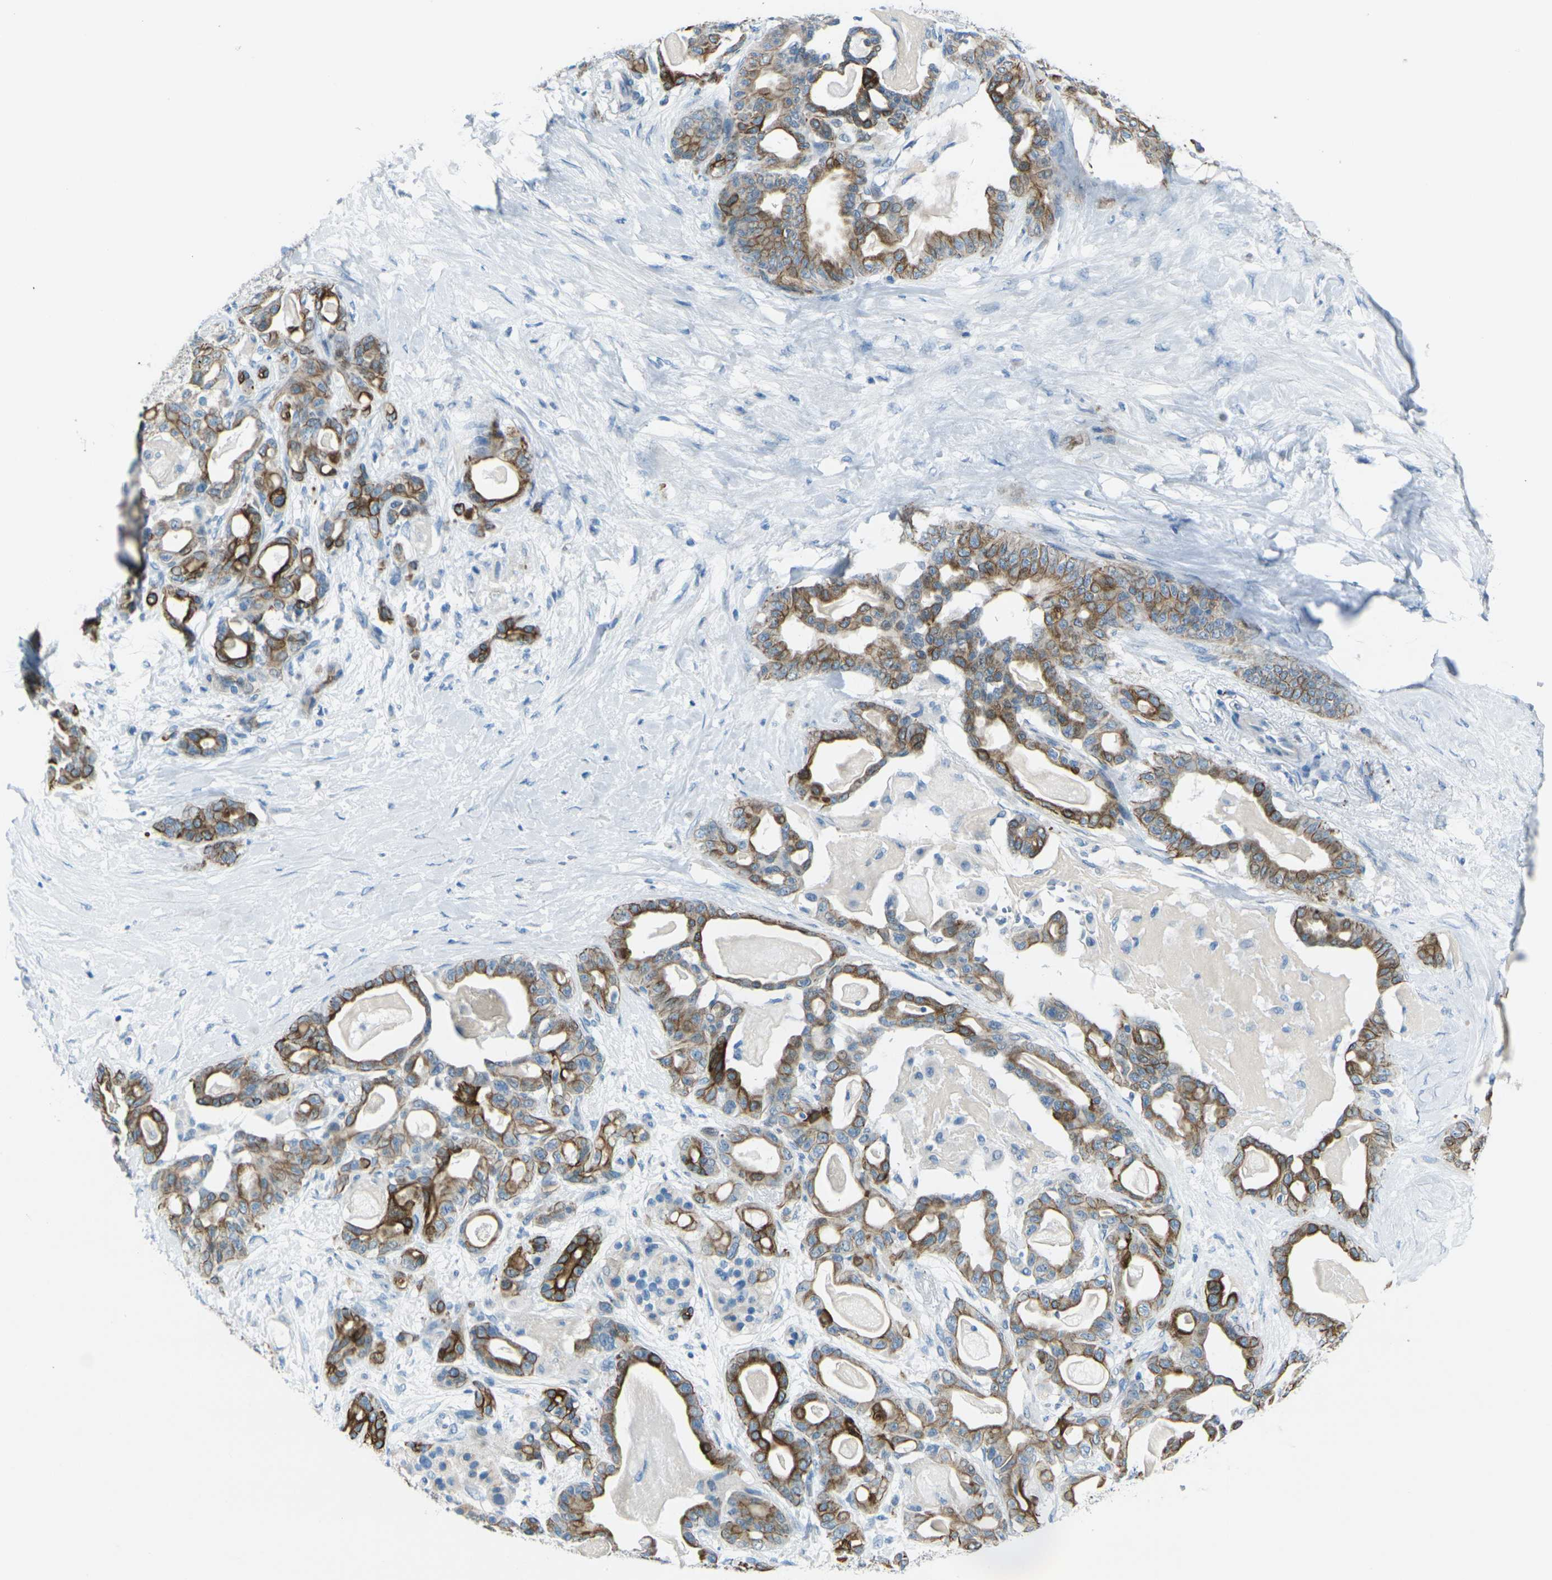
{"staining": {"intensity": "moderate", "quantity": ">75%", "location": "cytoplasmic/membranous"}, "tissue": "pancreatic cancer", "cell_type": "Tumor cells", "image_type": "cancer", "snomed": [{"axis": "morphology", "description": "Adenocarcinoma, NOS"}, {"axis": "topography", "description": "Pancreas"}], "caption": "Pancreatic cancer tissue exhibits moderate cytoplasmic/membranous expression in approximately >75% of tumor cells, visualized by immunohistochemistry.", "gene": "ANKRD46", "patient": {"sex": "male", "age": 63}}